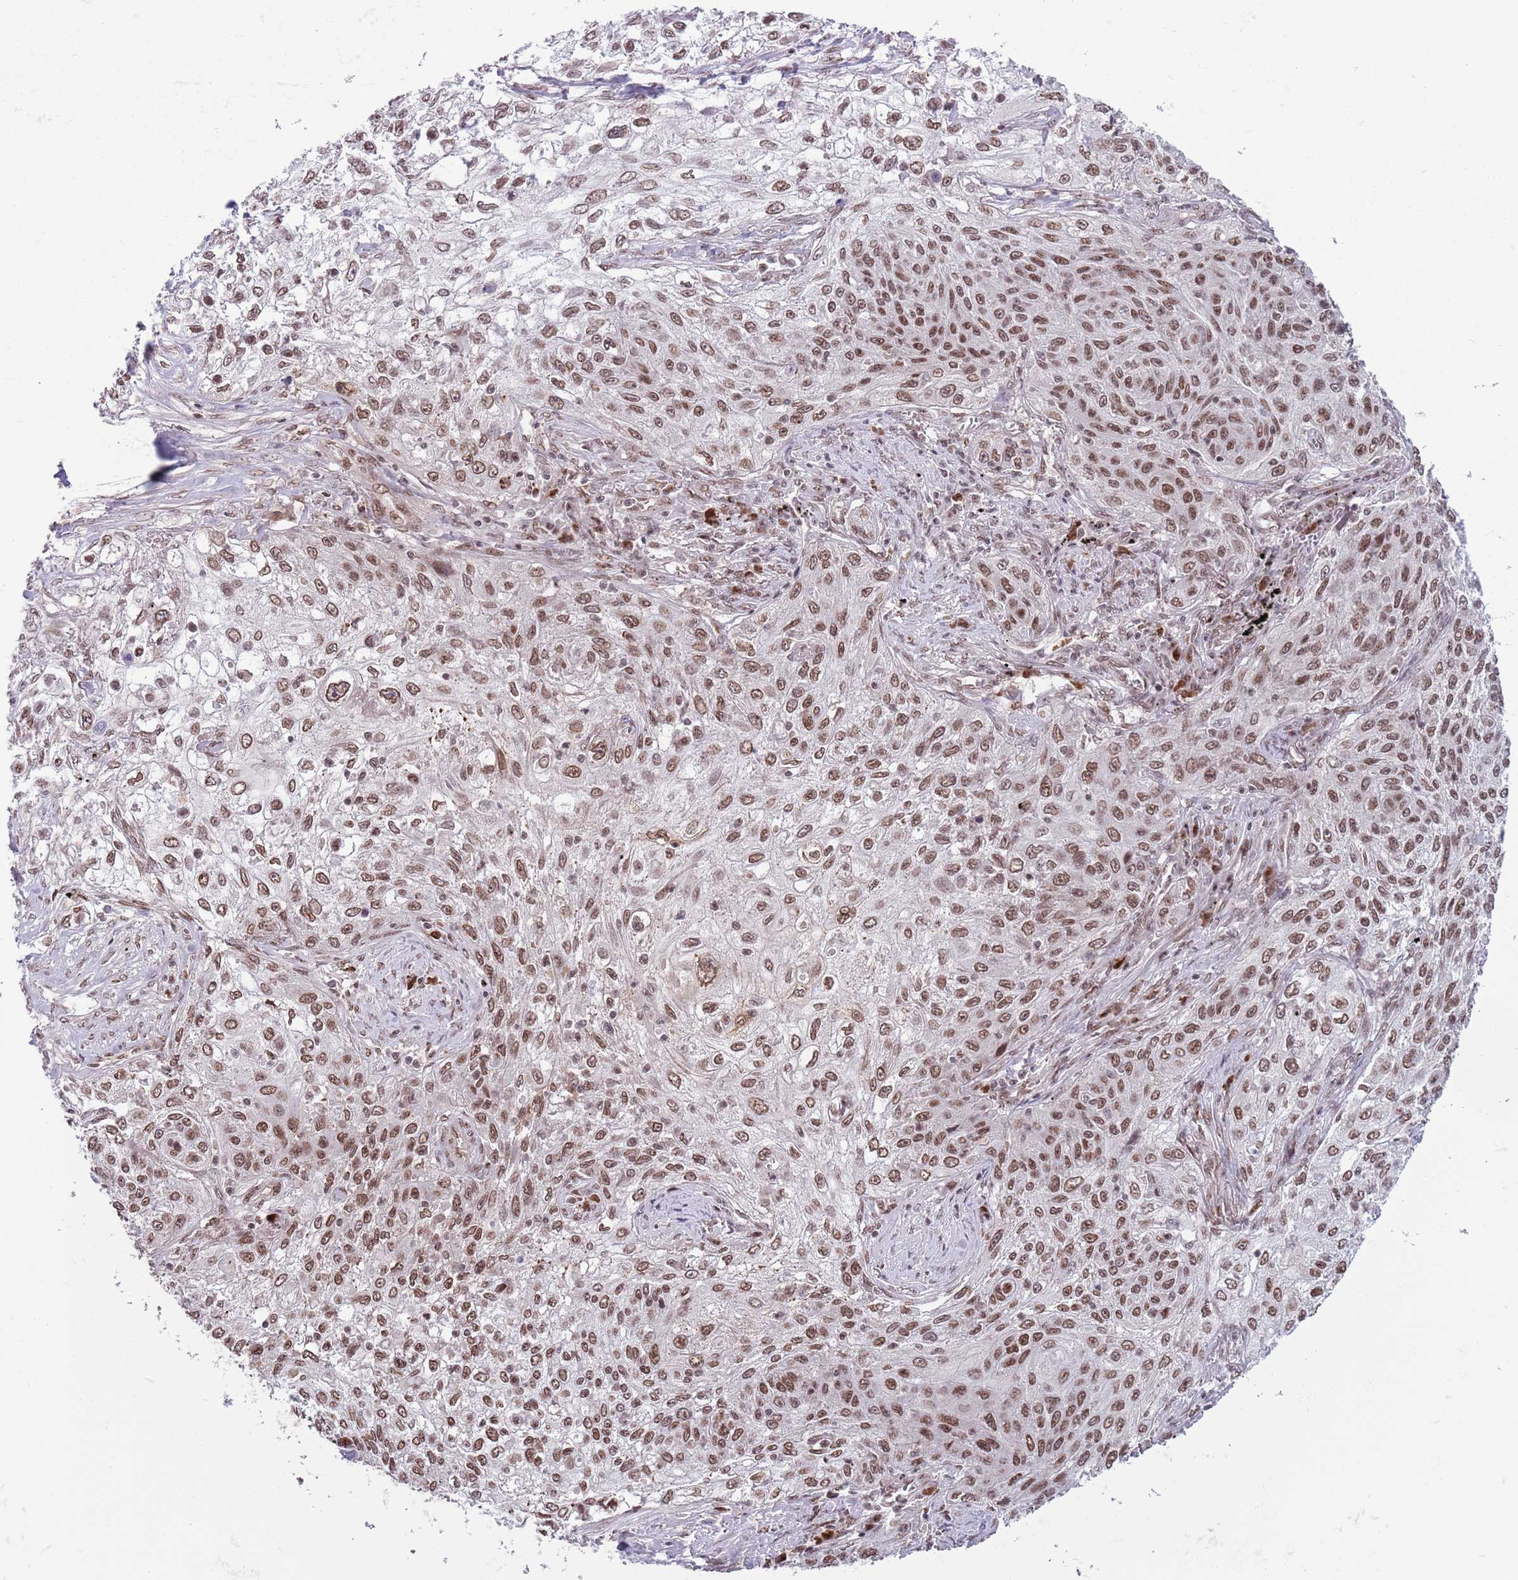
{"staining": {"intensity": "moderate", "quantity": ">75%", "location": "nuclear"}, "tissue": "lung cancer", "cell_type": "Tumor cells", "image_type": "cancer", "snomed": [{"axis": "morphology", "description": "Squamous cell carcinoma, NOS"}, {"axis": "topography", "description": "Lung"}], "caption": "Lung cancer (squamous cell carcinoma) stained with immunohistochemistry (IHC) demonstrates moderate nuclear positivity in approximately >75% of tumor cells.", "gene": "SIPA1L3", "patient": {"sex": "female", "age": 69}}